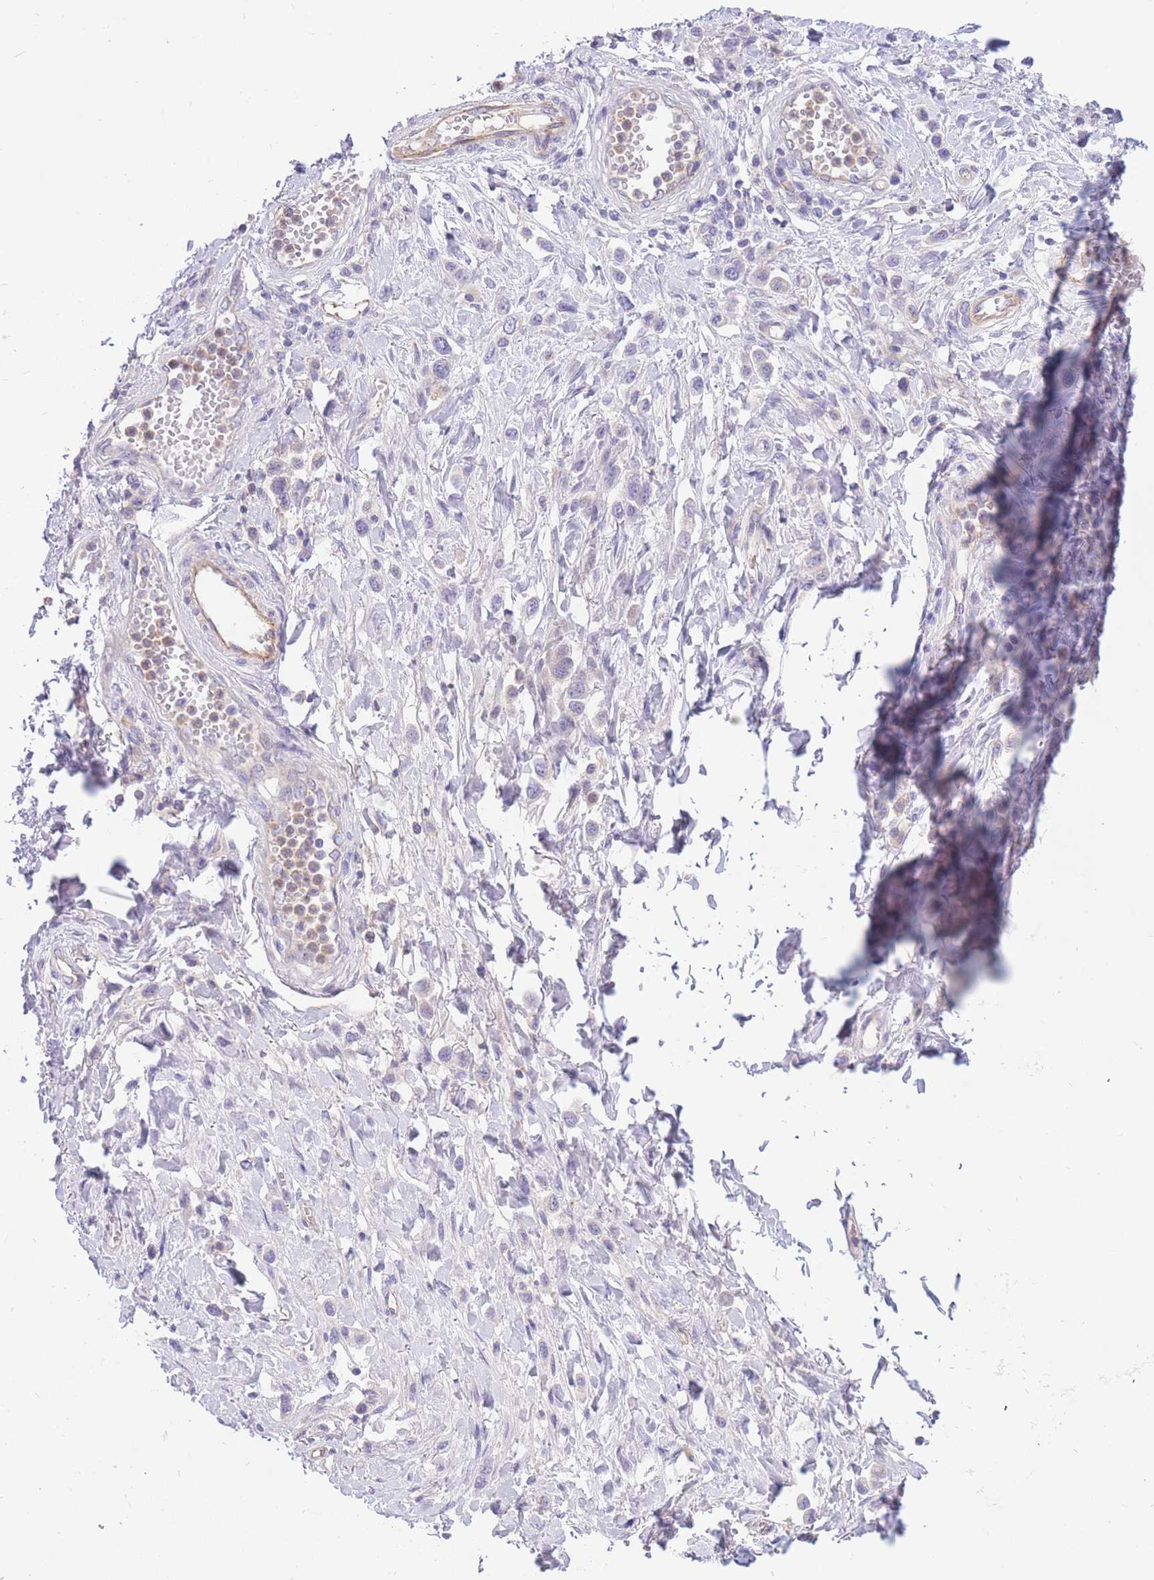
{"staining": {"intensity": "negative", "quantity": "none", "location": "none"}, "tissue": "stomach cancer", "cell_type": "Tumor cells", "image_type": "cancer", "snomed": [{"axis": "morphology", "description": "Adenocarcinoma, NOS"}, {"axis": "topography", "description": "Stomach"}], "caption": "DAB (3,3'-diaminobenzidine) immunohistochemical staining of stomach cancer (adenocarcinoma) displays no significant positivity in tumor cells.", "gene": "SULT1A1", "patient": {"sex": "female", "age": 65}}